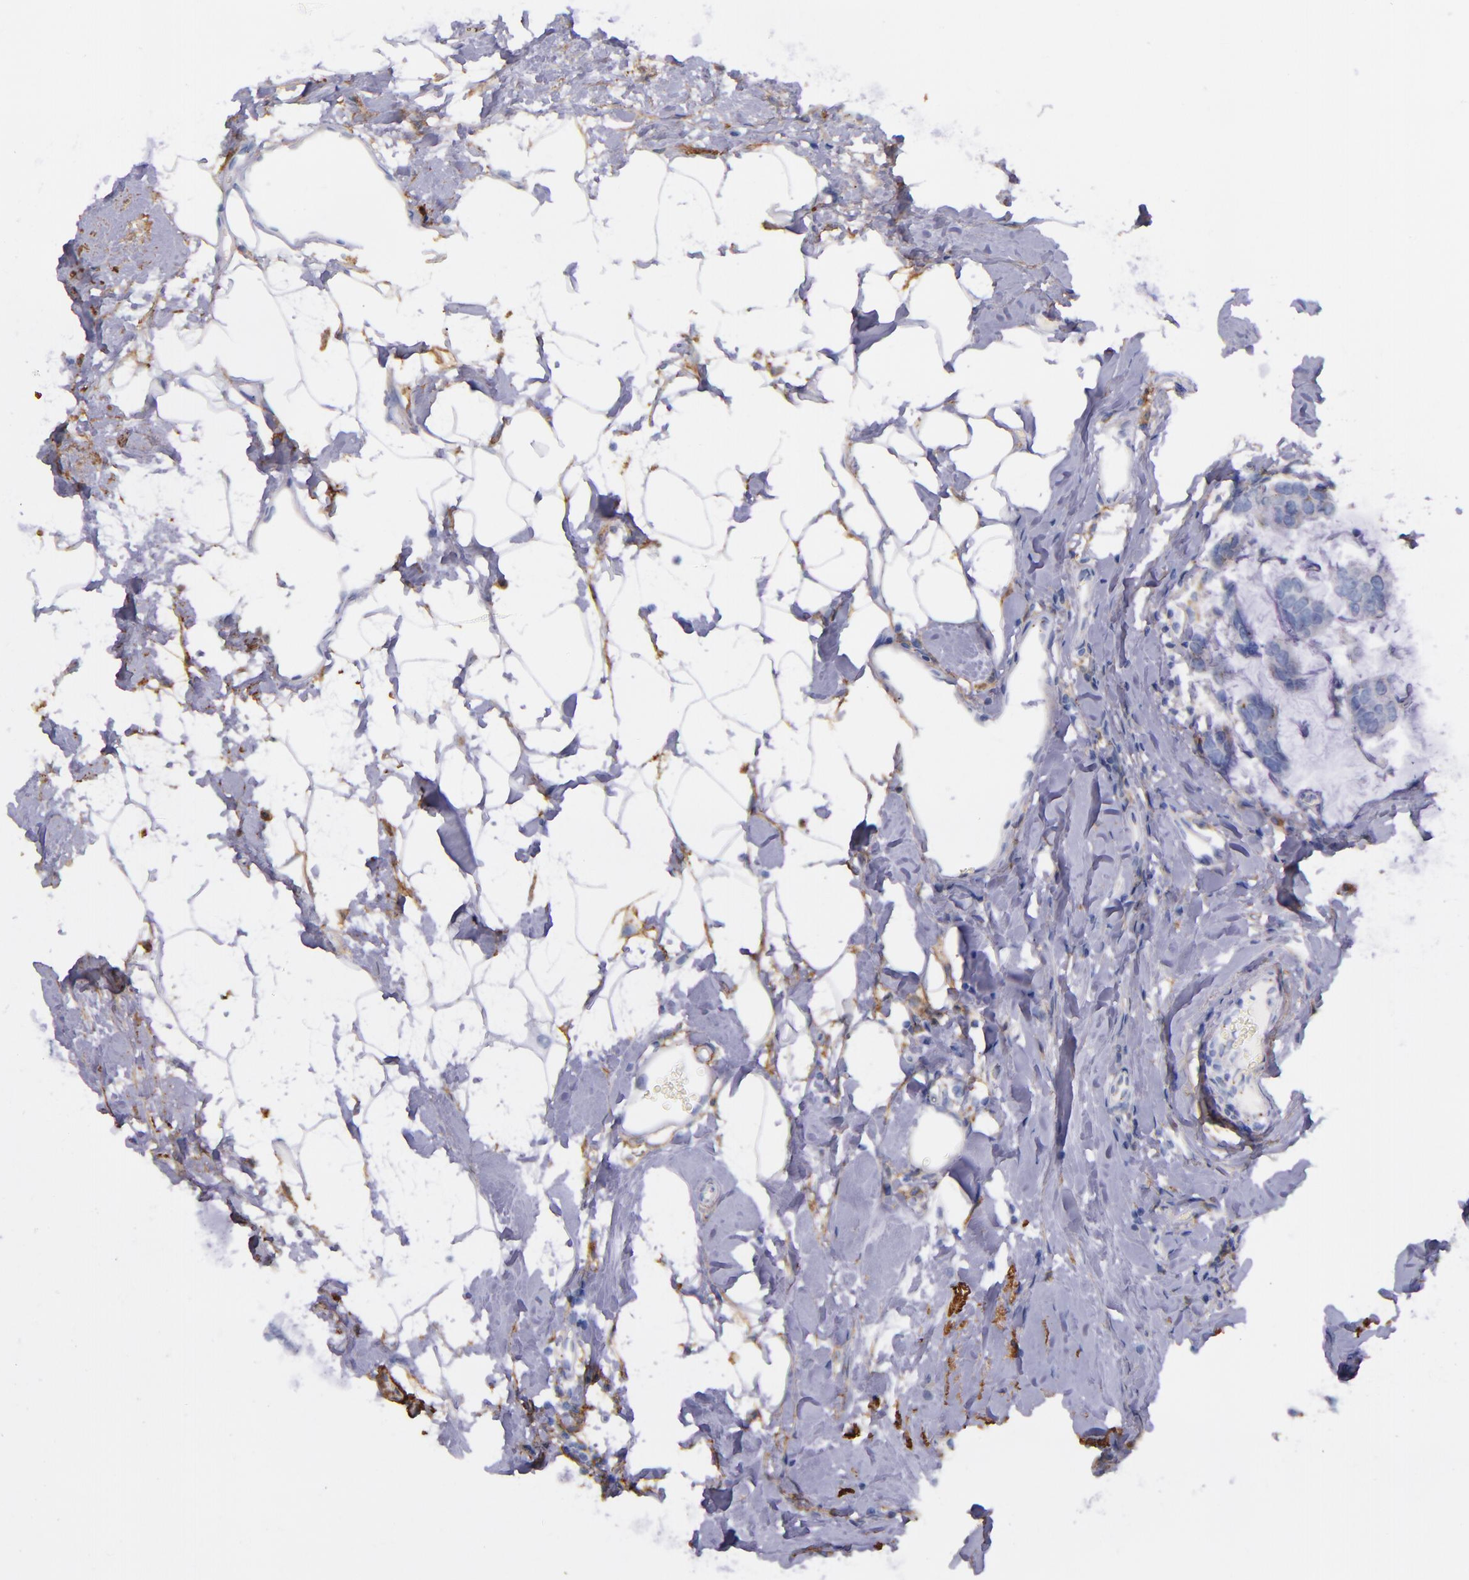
{"staining": {"intensity": "negative", "quantity": "none", "location": "none"}, "tissue": "breast cancer", "cell_type": "Tumor cells", "image_type": "cancer", "snomed": [{"axis": "morphology", "description": "Normal tissue, NOS"}, {"axis": "morphology", "description": "Duct carcinoma"}, {"axis": "topography", "description": "Breast"}], "caption": "The image displays no staining of tumor cells in breast cancer (intraductal carcinoma).", "gene": "IVL", "patient": {"sex": "female", "age": 50}}